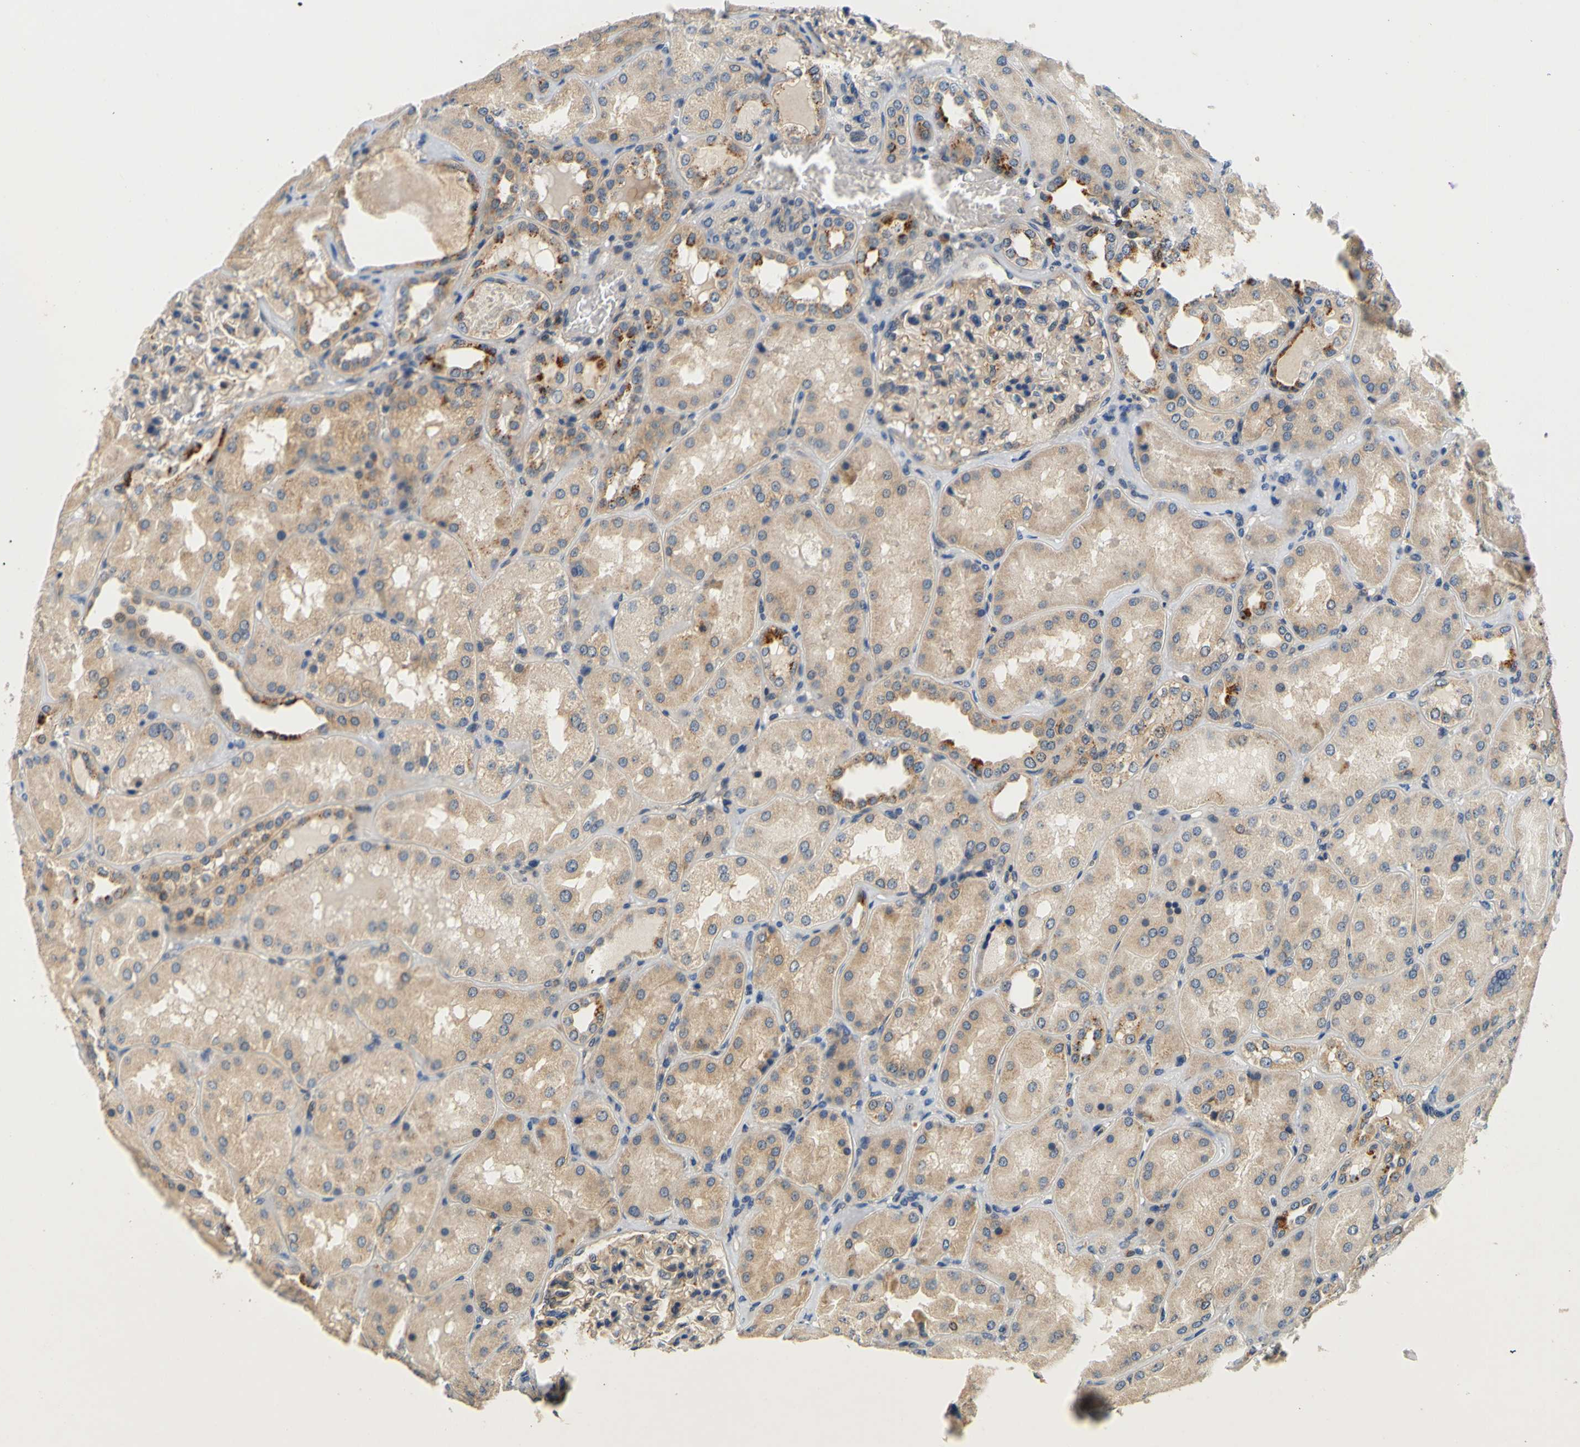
{"staining": {"intensity": "weak", "quantity": ">75%", "location": "cytoplasmic/membranous"}, "tissue": "kidney", "cell_type": "Cells in glomeruli", "image_type": "normal", "snomed": [{"axis": "morphology", "description": "Normal tissue, NOS"}, {"axis": "topography", "description": "Kidney"}], "caption": "Cells in glomeruli display low levels of weak cytoplasmic/membranous staining in about >75% of cells in normal kidney.", "gene": "TNIK", "patient": {"sex": "female", "age": 56}}